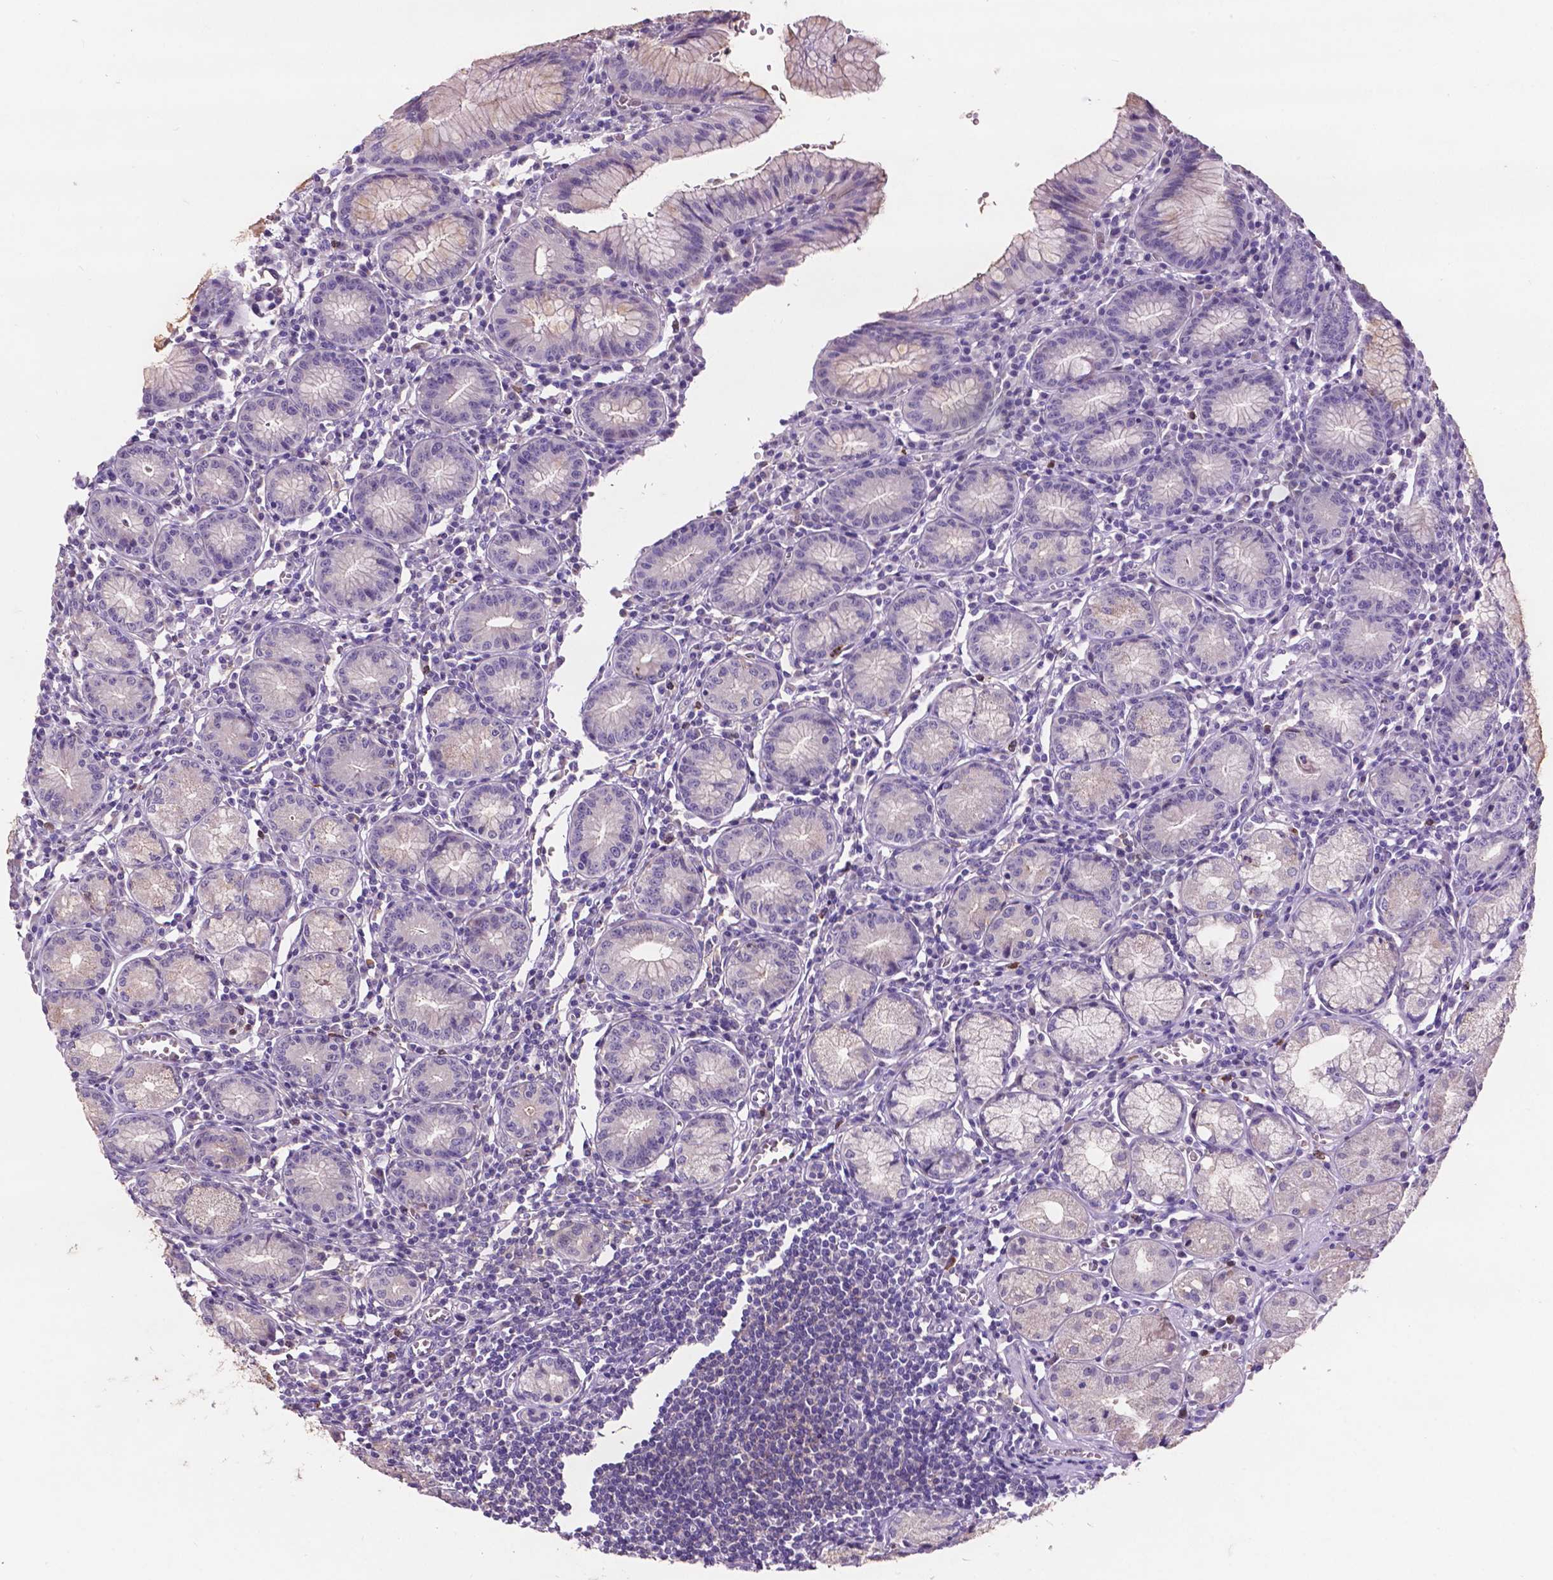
{"staining": {"intensity": "weak", "quantity": "<25%", "location": "cytoplasmic/membranous"}, "tissue": "stomach", "cell_type": "Glandular cells", "image_type": "normal", "snomed": [{"axis": "morphology", "description": "Normal tissue, NOS"}, {"axis": "topography", "description": "Stomach"}], "caption": "Glandular cells show no significant expression in normal stomach.", "gene": "PLSCR1", "patient": {"sex": "male", "age": 55}}